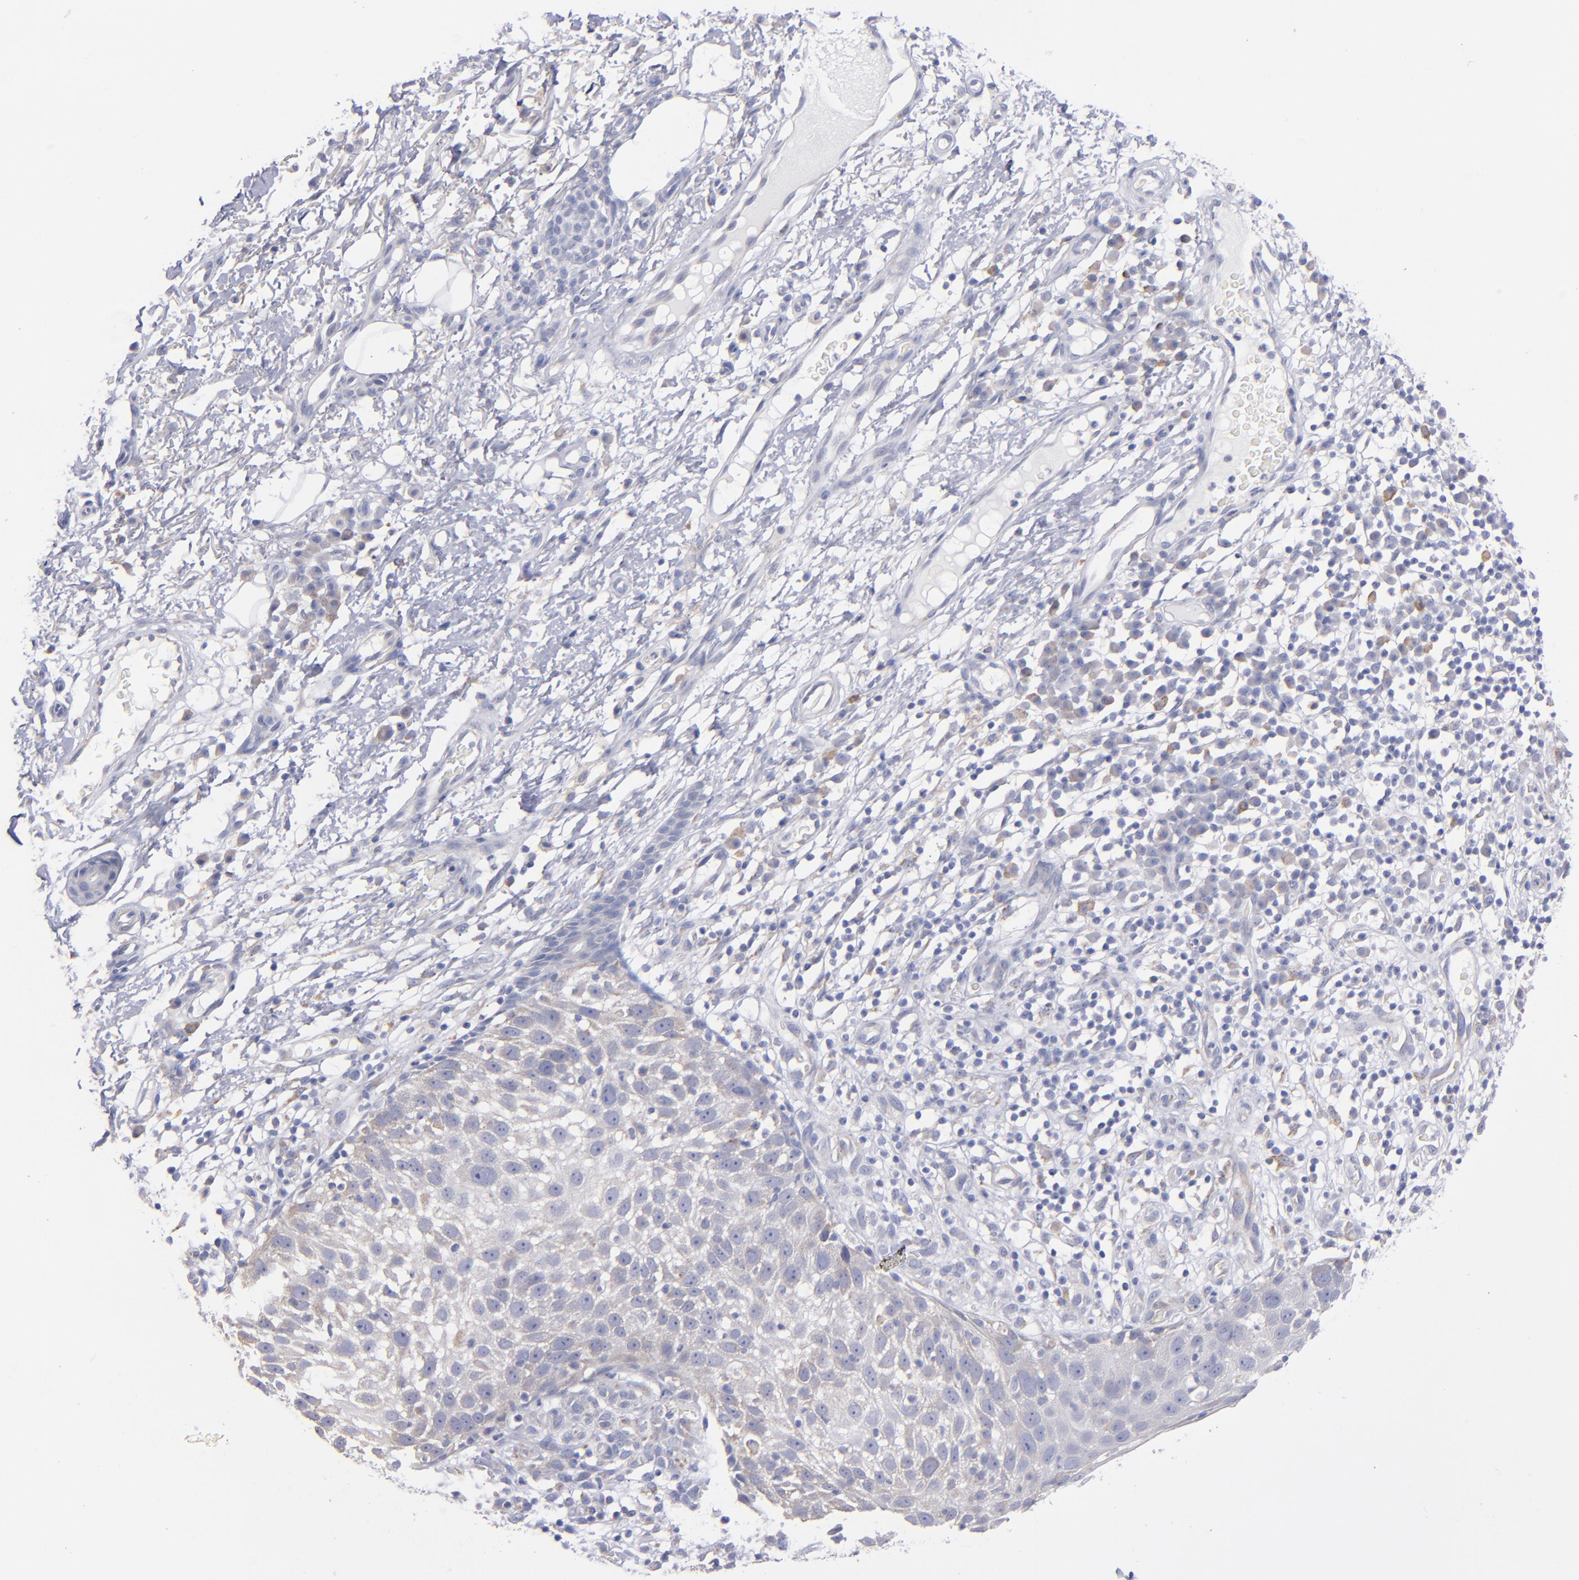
{"staining": {"intensity": "weak", "quantity": "<25%", "location": "cytoplasmic/membranous"}, "tissue": "skin cancer", "cell_type": "Tumor cells", "image_type": "cancer", "snomed": [{"axis": "morphology", "description": "Squamous cell carcinoma, NOS"}, {"axis": "topography", "description": "Skin"}], "caption": "A high-resolution histopathology image shows immunohistochemistry staining of skin cancer, which shows no significant staining in tumor cells.", "gene": "MFGE8", "patient": {"sex": "male", "age": 87}}